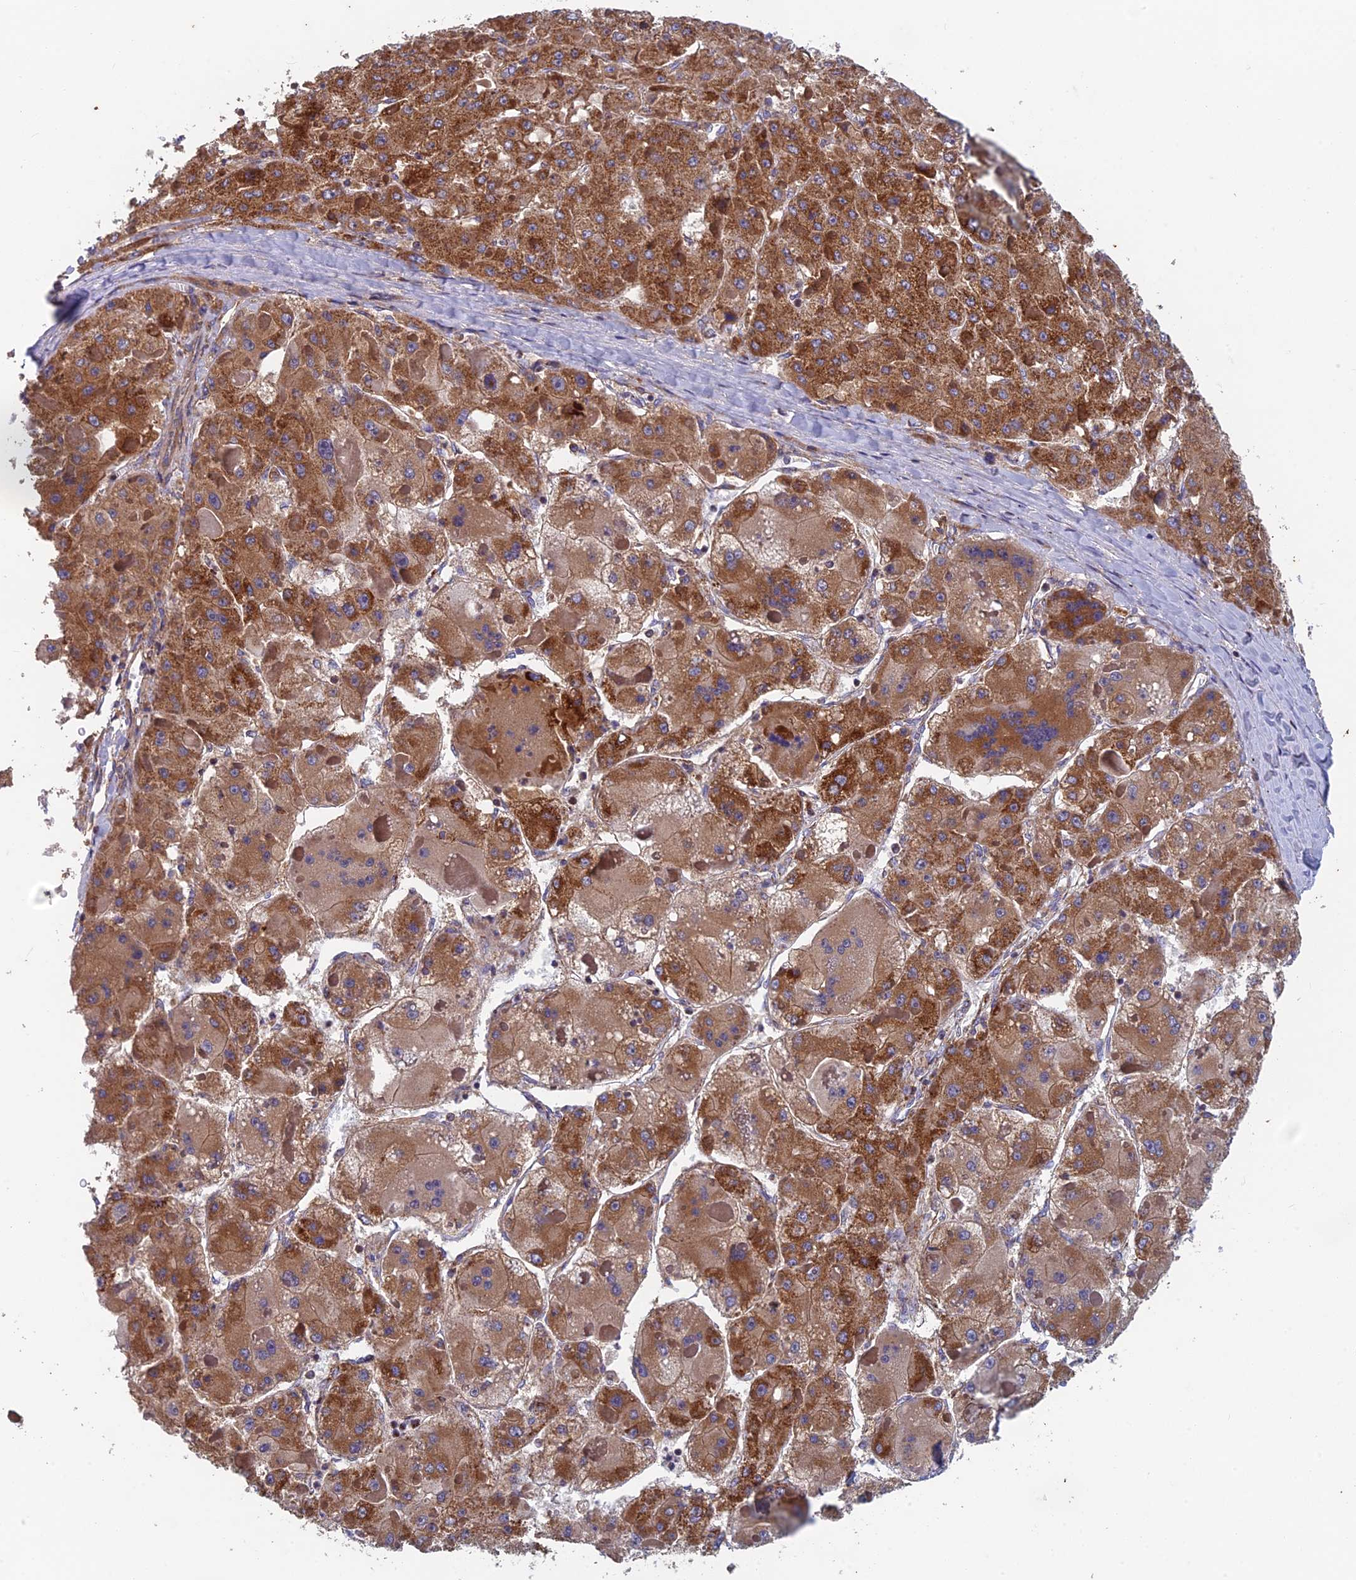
{"staining": {"intensity": "strong", "quantity": ">75%", "location": "cytoplasmic/membranous"}, "tissue": "liver cancer", "cell_type": "Tumor cells", "image_type": "cancer", "snomed": [{"axis": "morphology", "description": "Carcinoma, Hepatocellular, NOS"}, {"axis": "topography", "description": "Liver"}], "caption": "Hepatocellular carcinoma (liver) stained with a brown dye shows strong cytoplasmic/membranous positive expression in about >75% of tumor cells.", "gene": "MRPS9", "patient": {"sex": "female", "age": 73}}